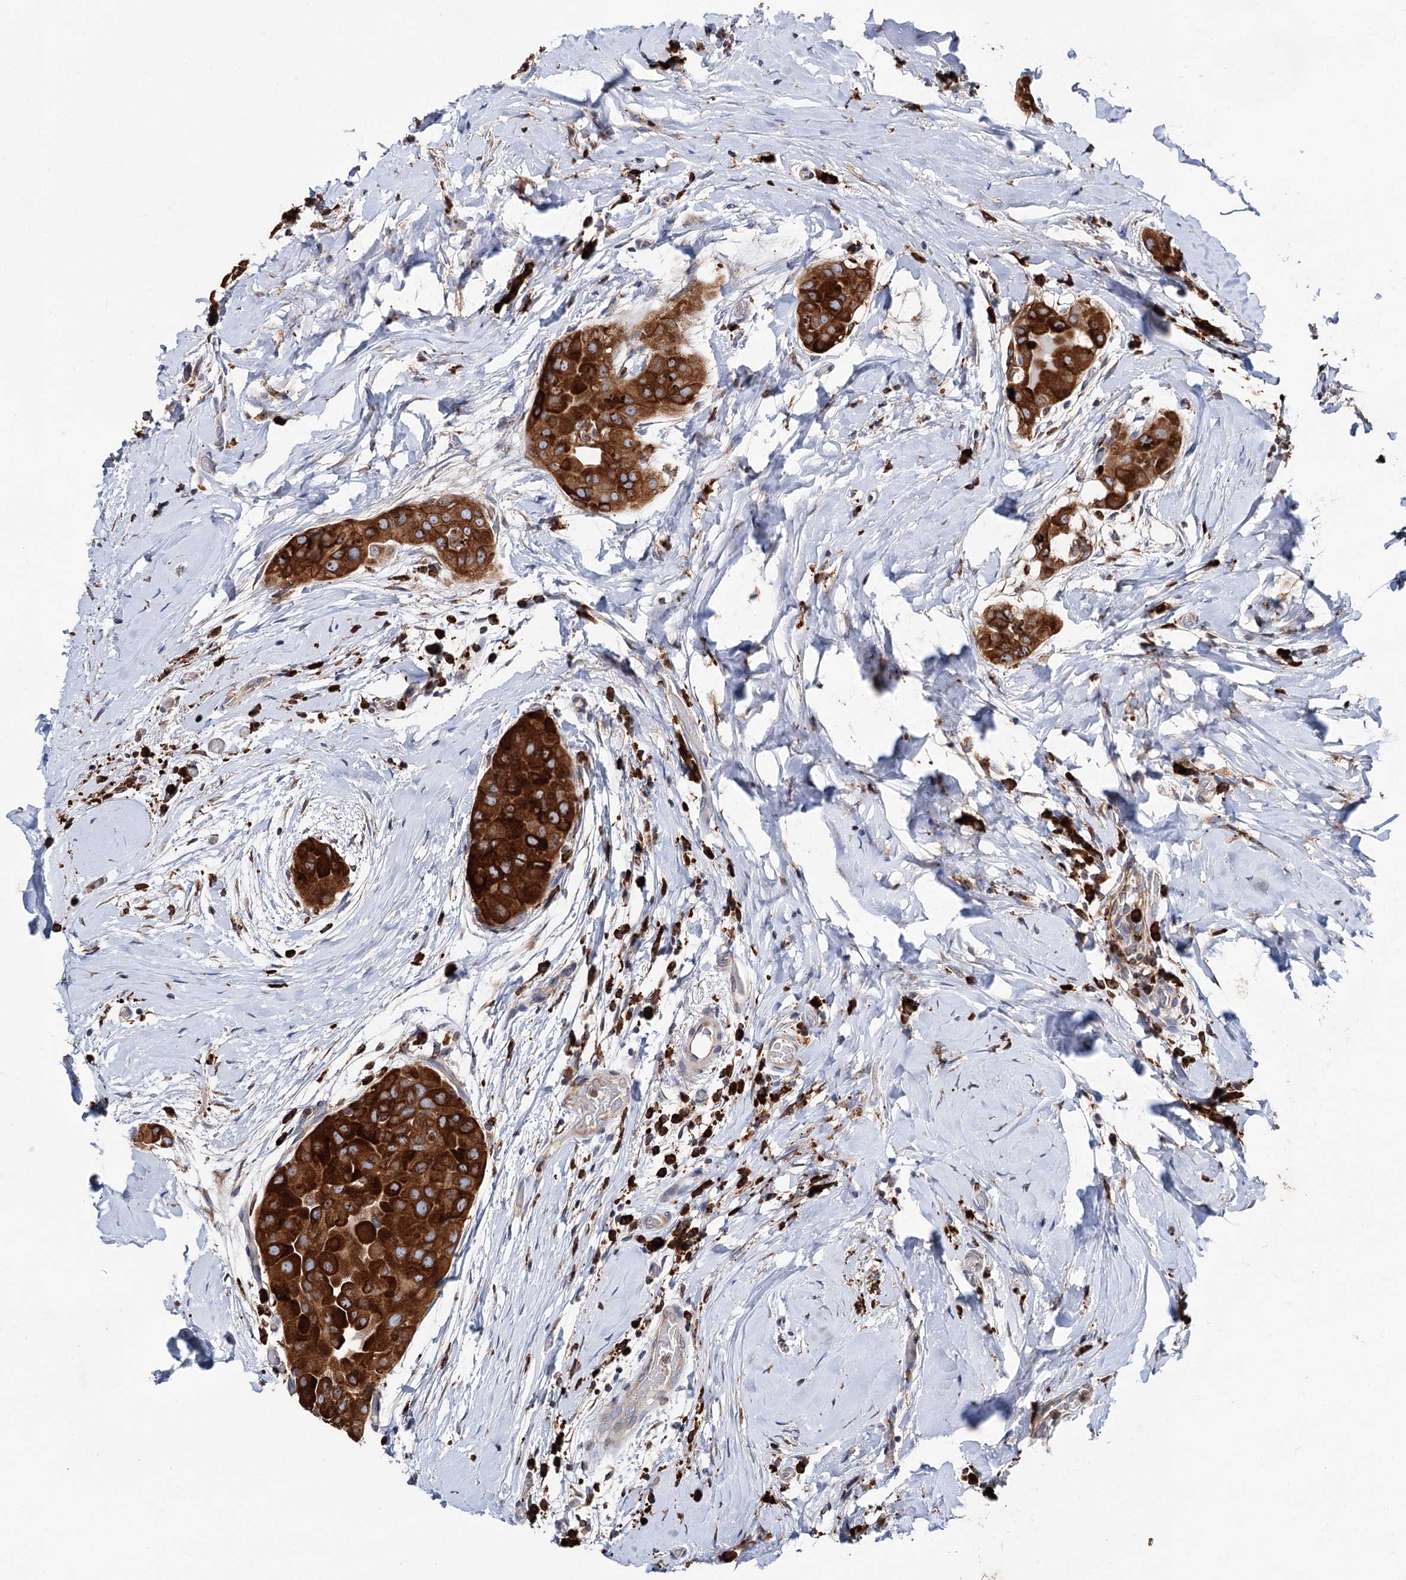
{"staining": {"intensity": "strong", "quantity": ">75%", "location": "cytoplasmic/membranous"}, "tissue": "thyroid cancer", "cell_type": "Tumor cells", "image_type": "cancer", "snomed": [{"axis": "morphology", "description": "Papillary adenocarcinoma, NOS"}, {"axis": "topography", "description": "Thyroid gland"}], "caption": "This is an image of immunohistochemistry staining of thyroid papillary adenocarcinoma, which shows strong staining in the cytoplasmic/membranous of tumor cells.", "gene": "ERP29", "patient": {"sex": "male", "age": 33}}